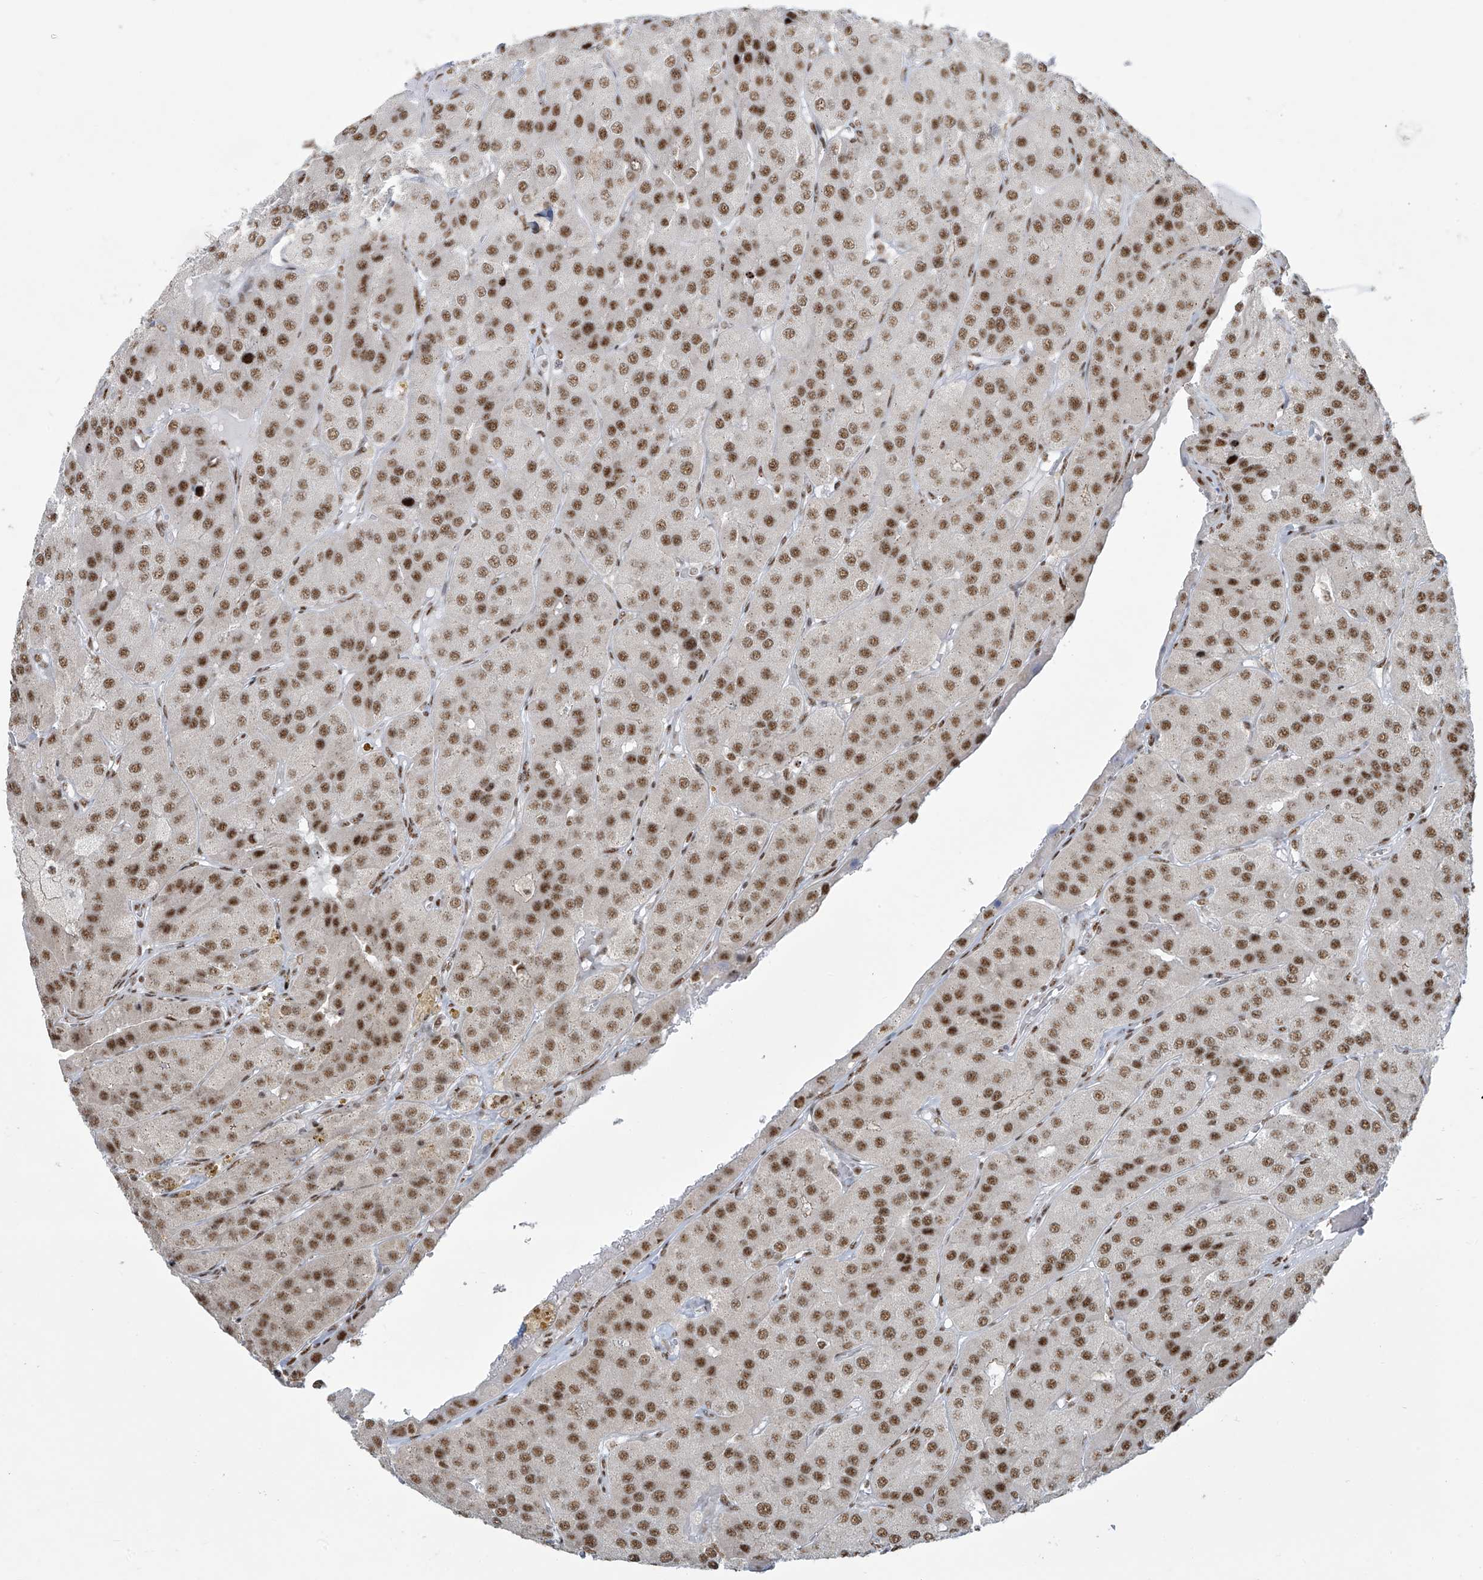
{"staining": {"intensity": "moderate", "quantity": ">75%", "location": "nuclear"}, "tissue": "parathyroid gland", "cell_type": "Glandular cells", "image_type": "normal", "snomed": [{"axis": "morphology", "description": "Normal tissue, NOS"}, {"axis": "morphology", "description": "Adenoma, NOS"}, {"axis": "topography", "description": "Parathyroid gland"}], "caption": "Protein staining by immunohistochemistry (IHC) shows moderate nuclear staining in about >75% of glandular cells in unremarkable parathyroid gland. (Brightfield microscopy of DAB IHC at high magnification).", "gene": "MS4A6A", "patient": {"sex": "female", "age": 86}}